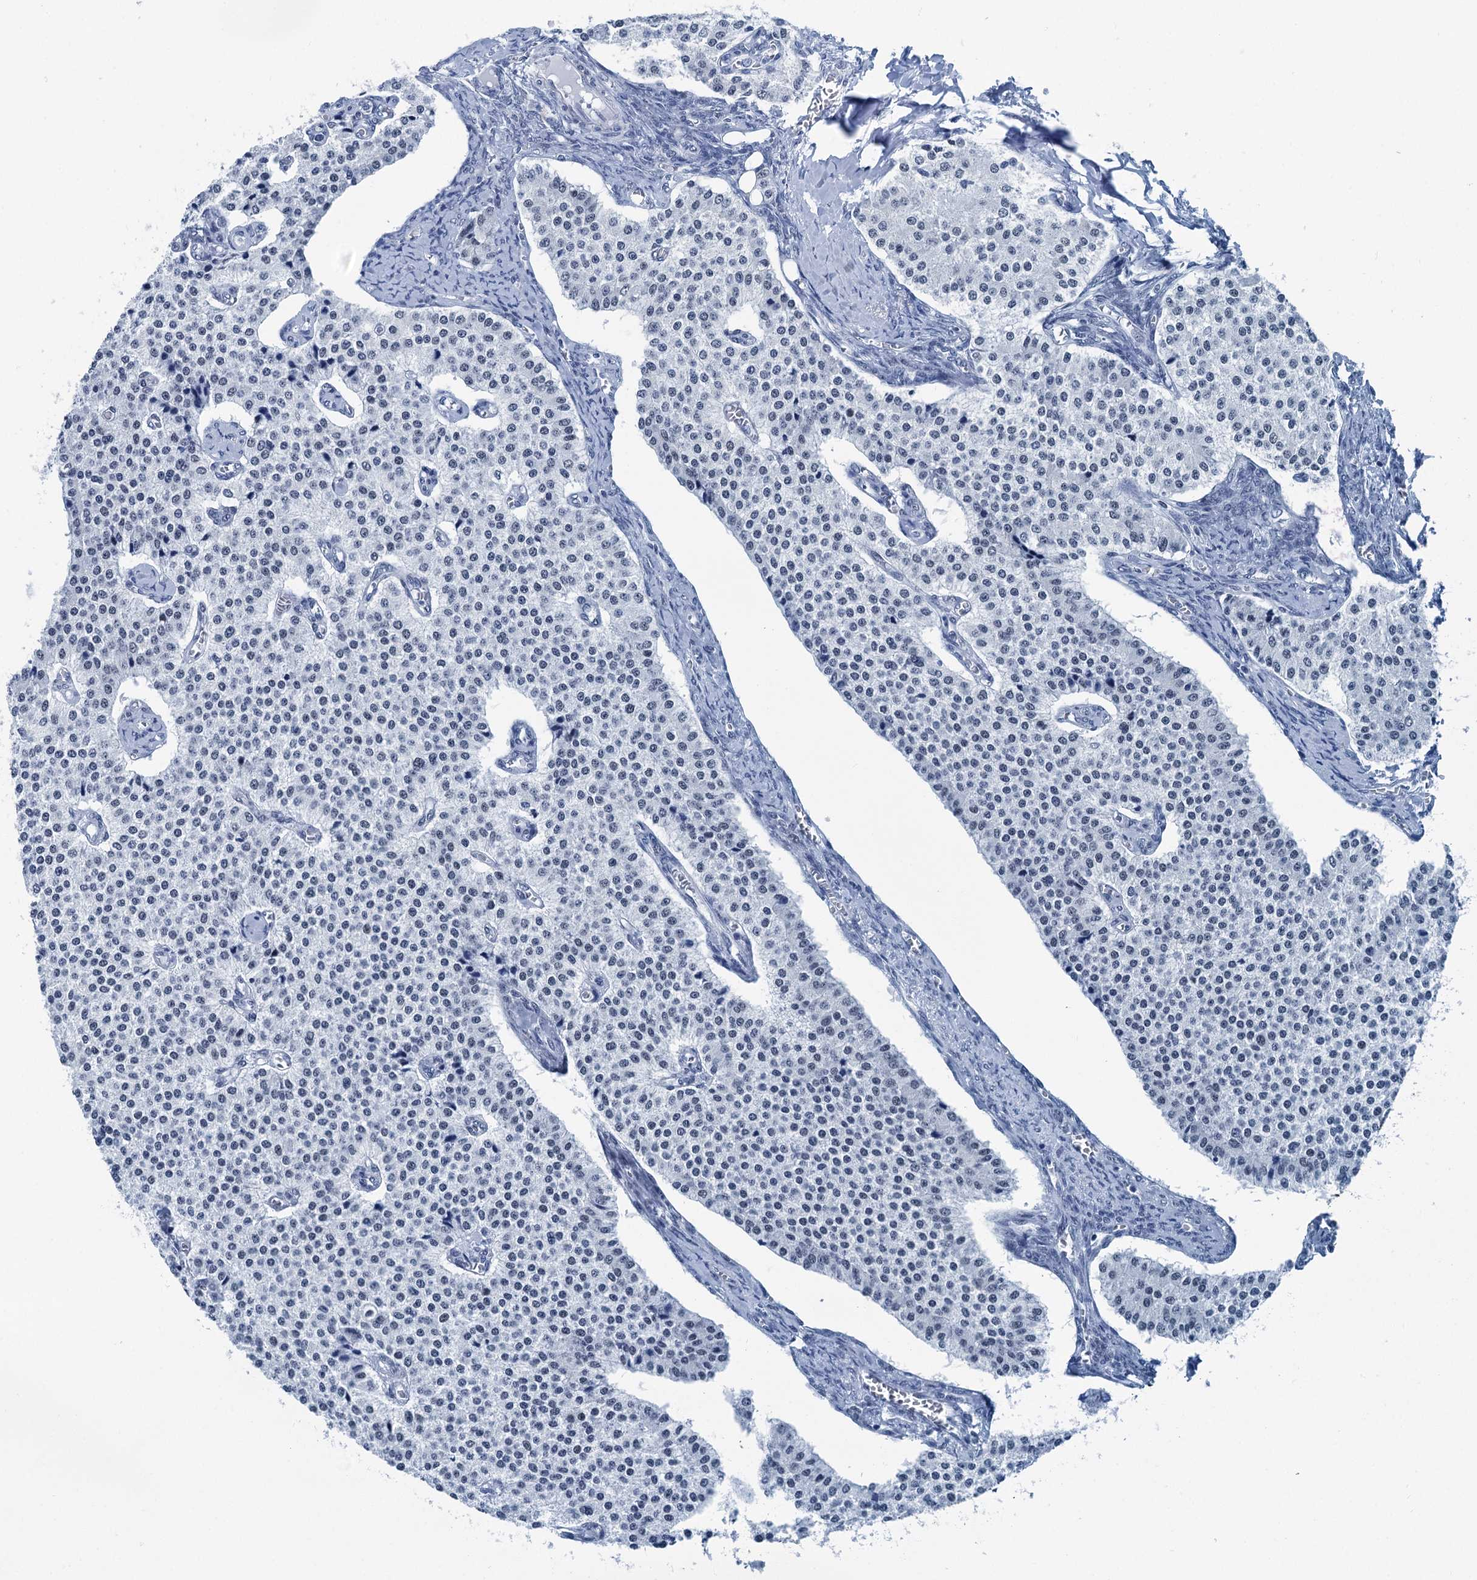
{"staining": {"intensity": "negative", "quantity": "none", "location": "none"}, "tissue": "carcinoid", "cell_type": "Tumor cells", "image_type": "cancer", "snomed": [{"axis": "morphology", "description": "Carcinoid, malignant, NOS"}, {"axis": "topography", "description": "Colon"}], "caption": "A histopathology image of carcinoid (malignant) stained for a protein reveals no brown staining in tumor cells.", "gene": "TRPT1", "patient": {"sex": "female", "age": 52}}